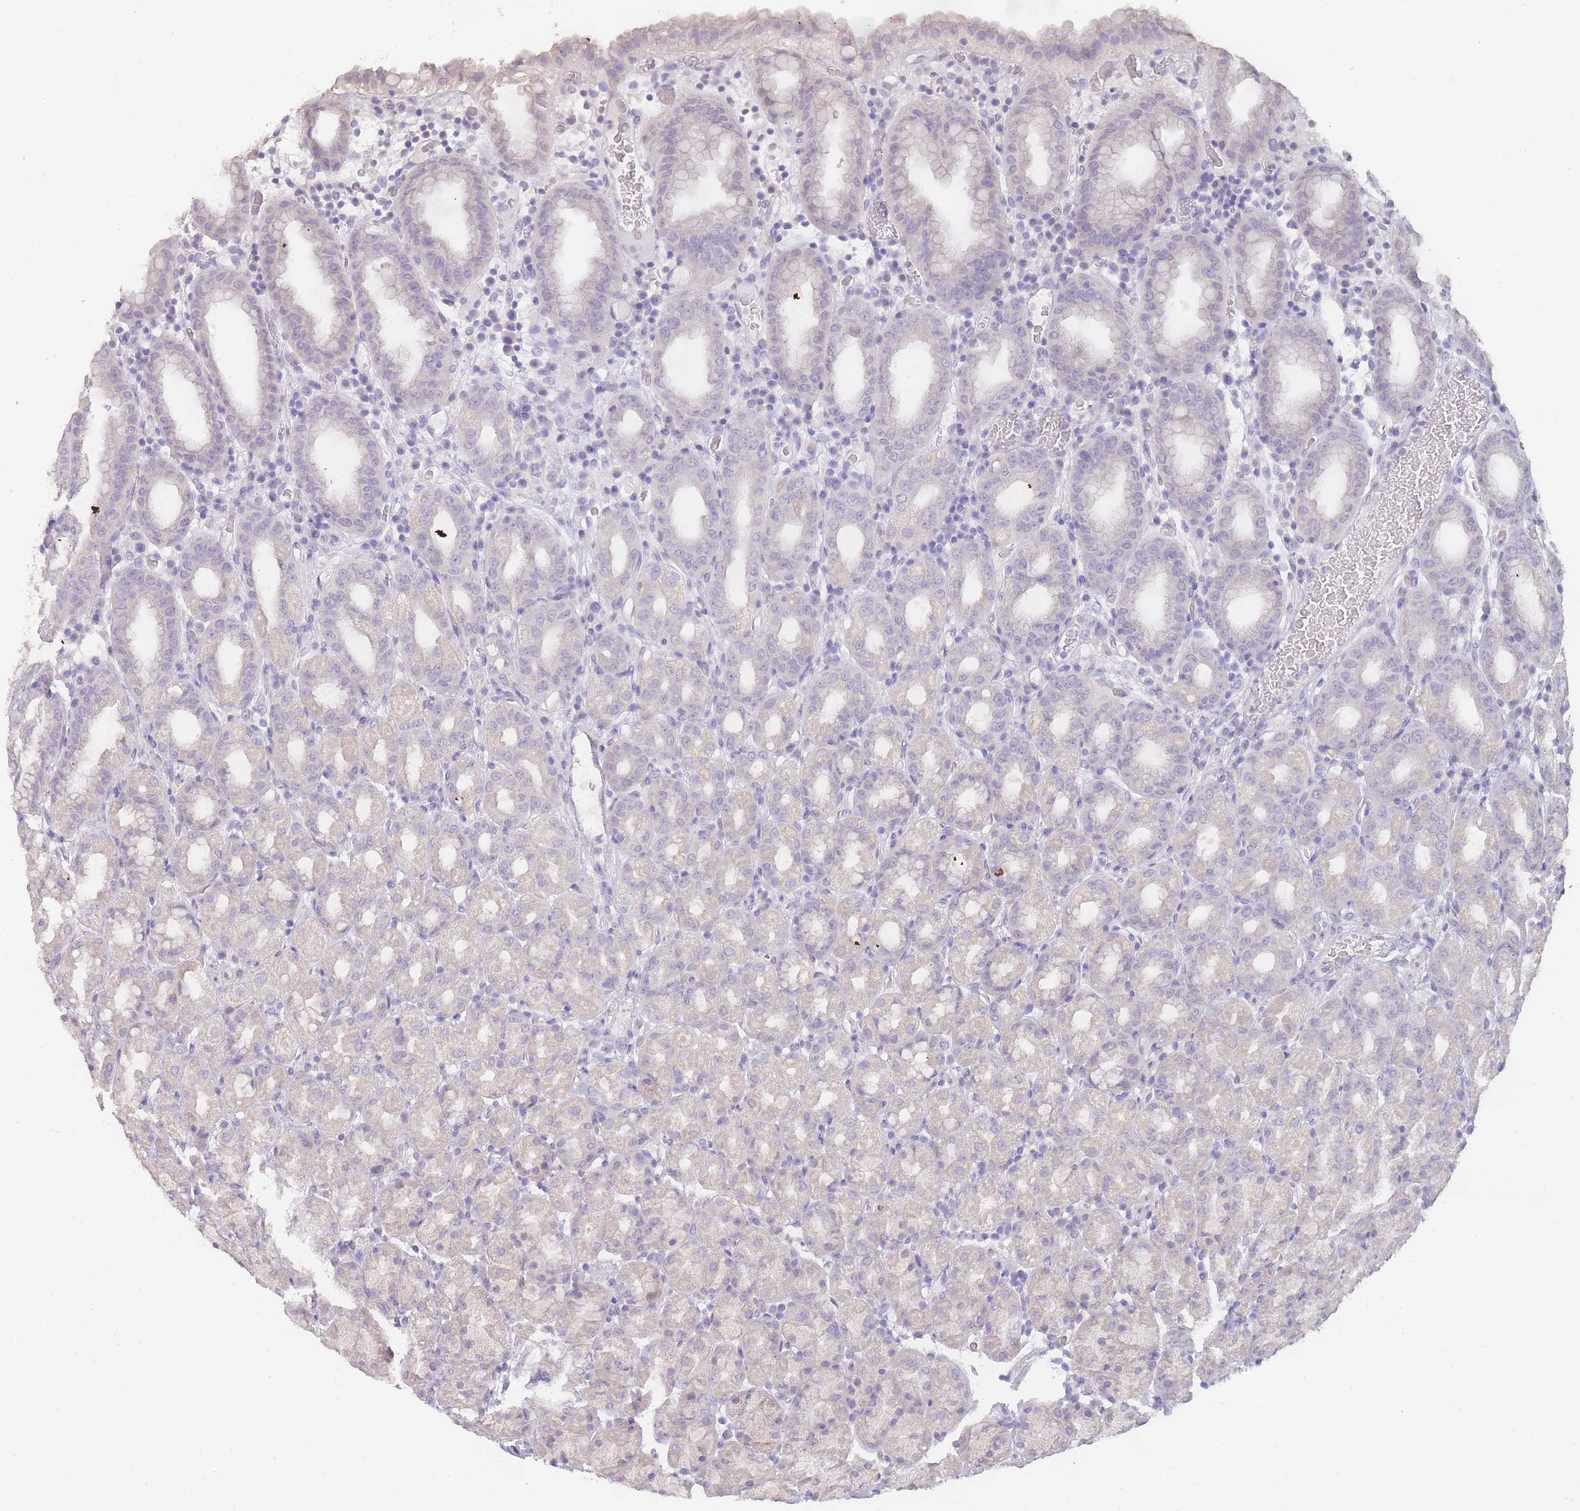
{"staining": {"intensity": "negative", "quantity": "none", "location": "none"}, "tissue": "stomach", "cell_type": "Glandular cells", "image_type": "normal", "snomed": [{"axis": "morphology", "description": "Normal tissue, NOS"}, {"axis": "topography", "description": "Stomach, upper"}, {"axis": "topography", "description": "Stomach, lower"}, {"axis": "topography", "description": "Small intestine"}], "caption": "Glandular cells show no significant protein staining in normal stomach. (DAB immunohistochemistry (IHC) visualized using brightfield microscopy, high magnification).", "gene": "INS", "patient": {"sex": "male", "age": 68}}